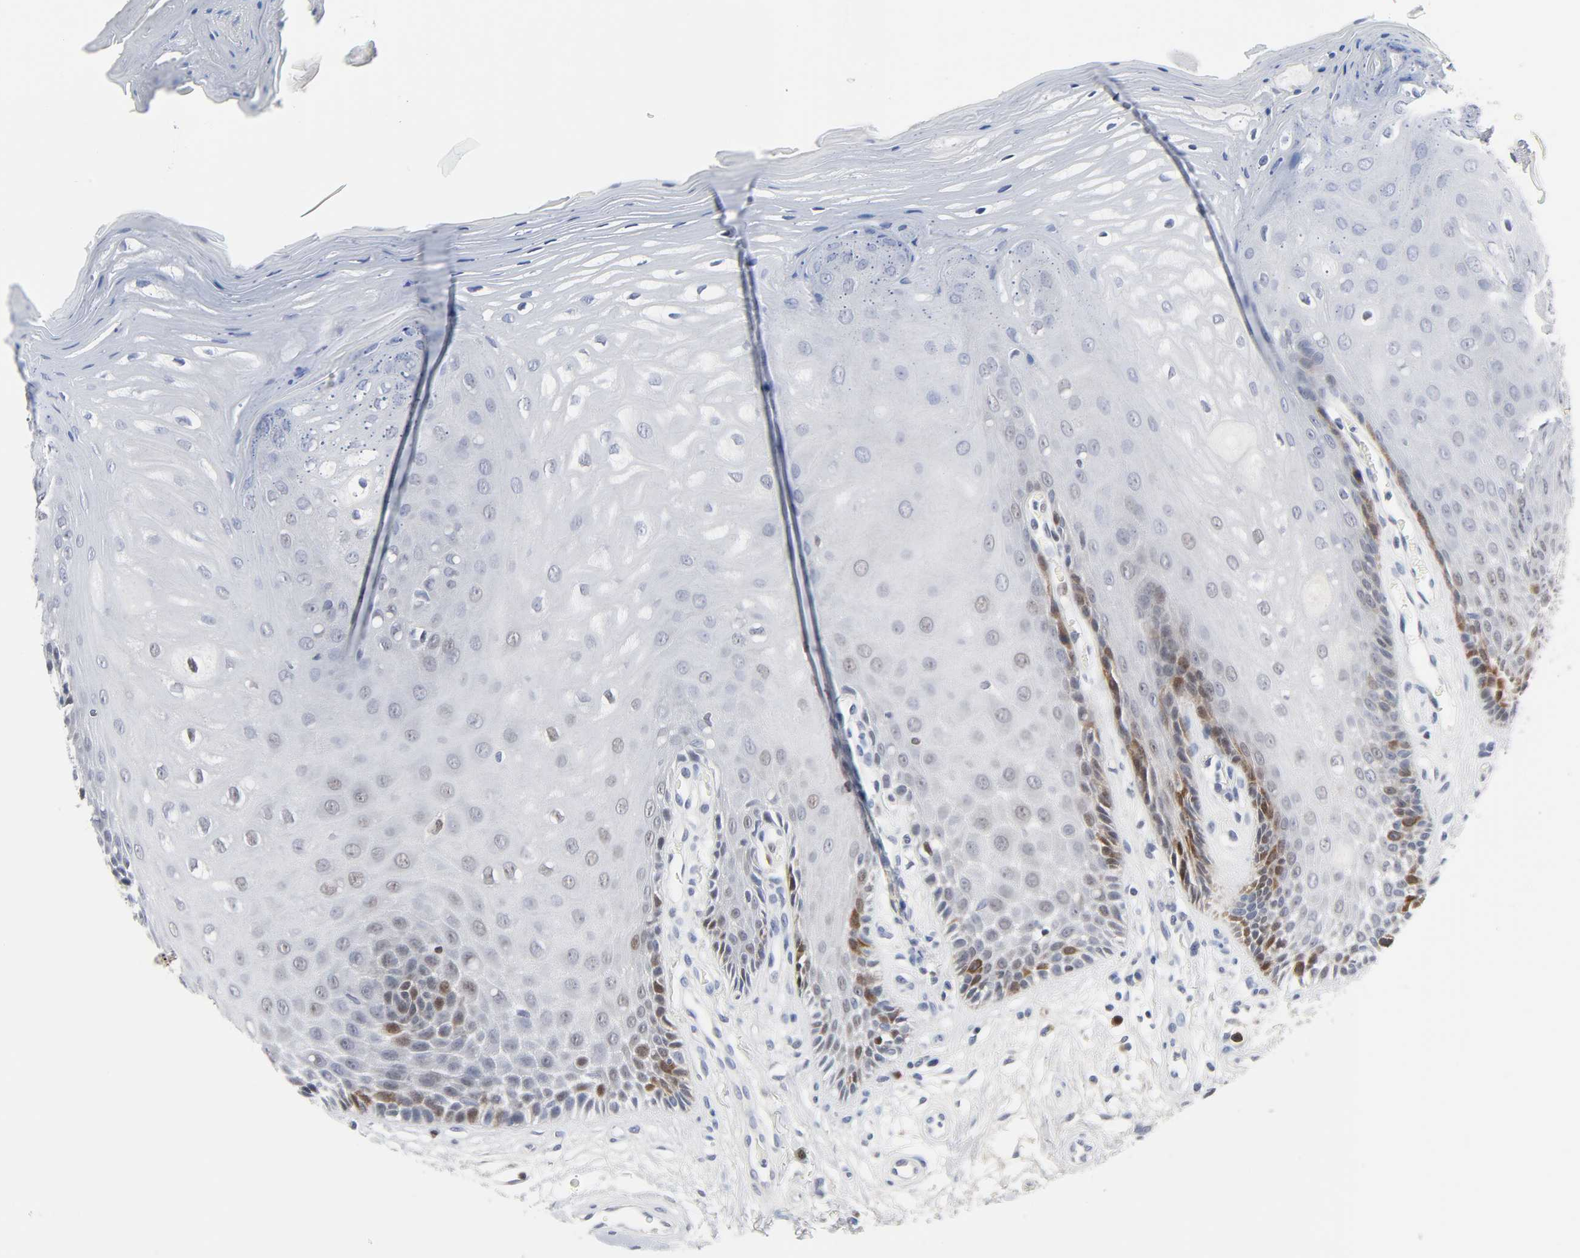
{"staining": {"intensity": "moderate", "quantity": "<25%", "location": "nuclear"}, "tissue": "oral mucosa", "cell_type": "Squamous epithelial cells", "image_type": "normal", "snomed": [{"axis": "morphology", "description": "Normal tissue, NOS"}, {"axis": "morphology", "description": "Squamous cell carcinoma, NOS"}, {"axis": "topography", "description": "Skeletal muscle"}, {"axis": "topography", "description": "Oral tissue"}, {"axis": "topography", "description": "Head-Neck"}], "caption": "High-power microscopy captured an immunohistochemistry (IHC) micrograph of unremarkable oral mucosa, revealing moderate nuclear staining in about <25% of squamous epithelial cells.", "gene": "WEE1", "patient": {"sex": "female", "age": 84}}